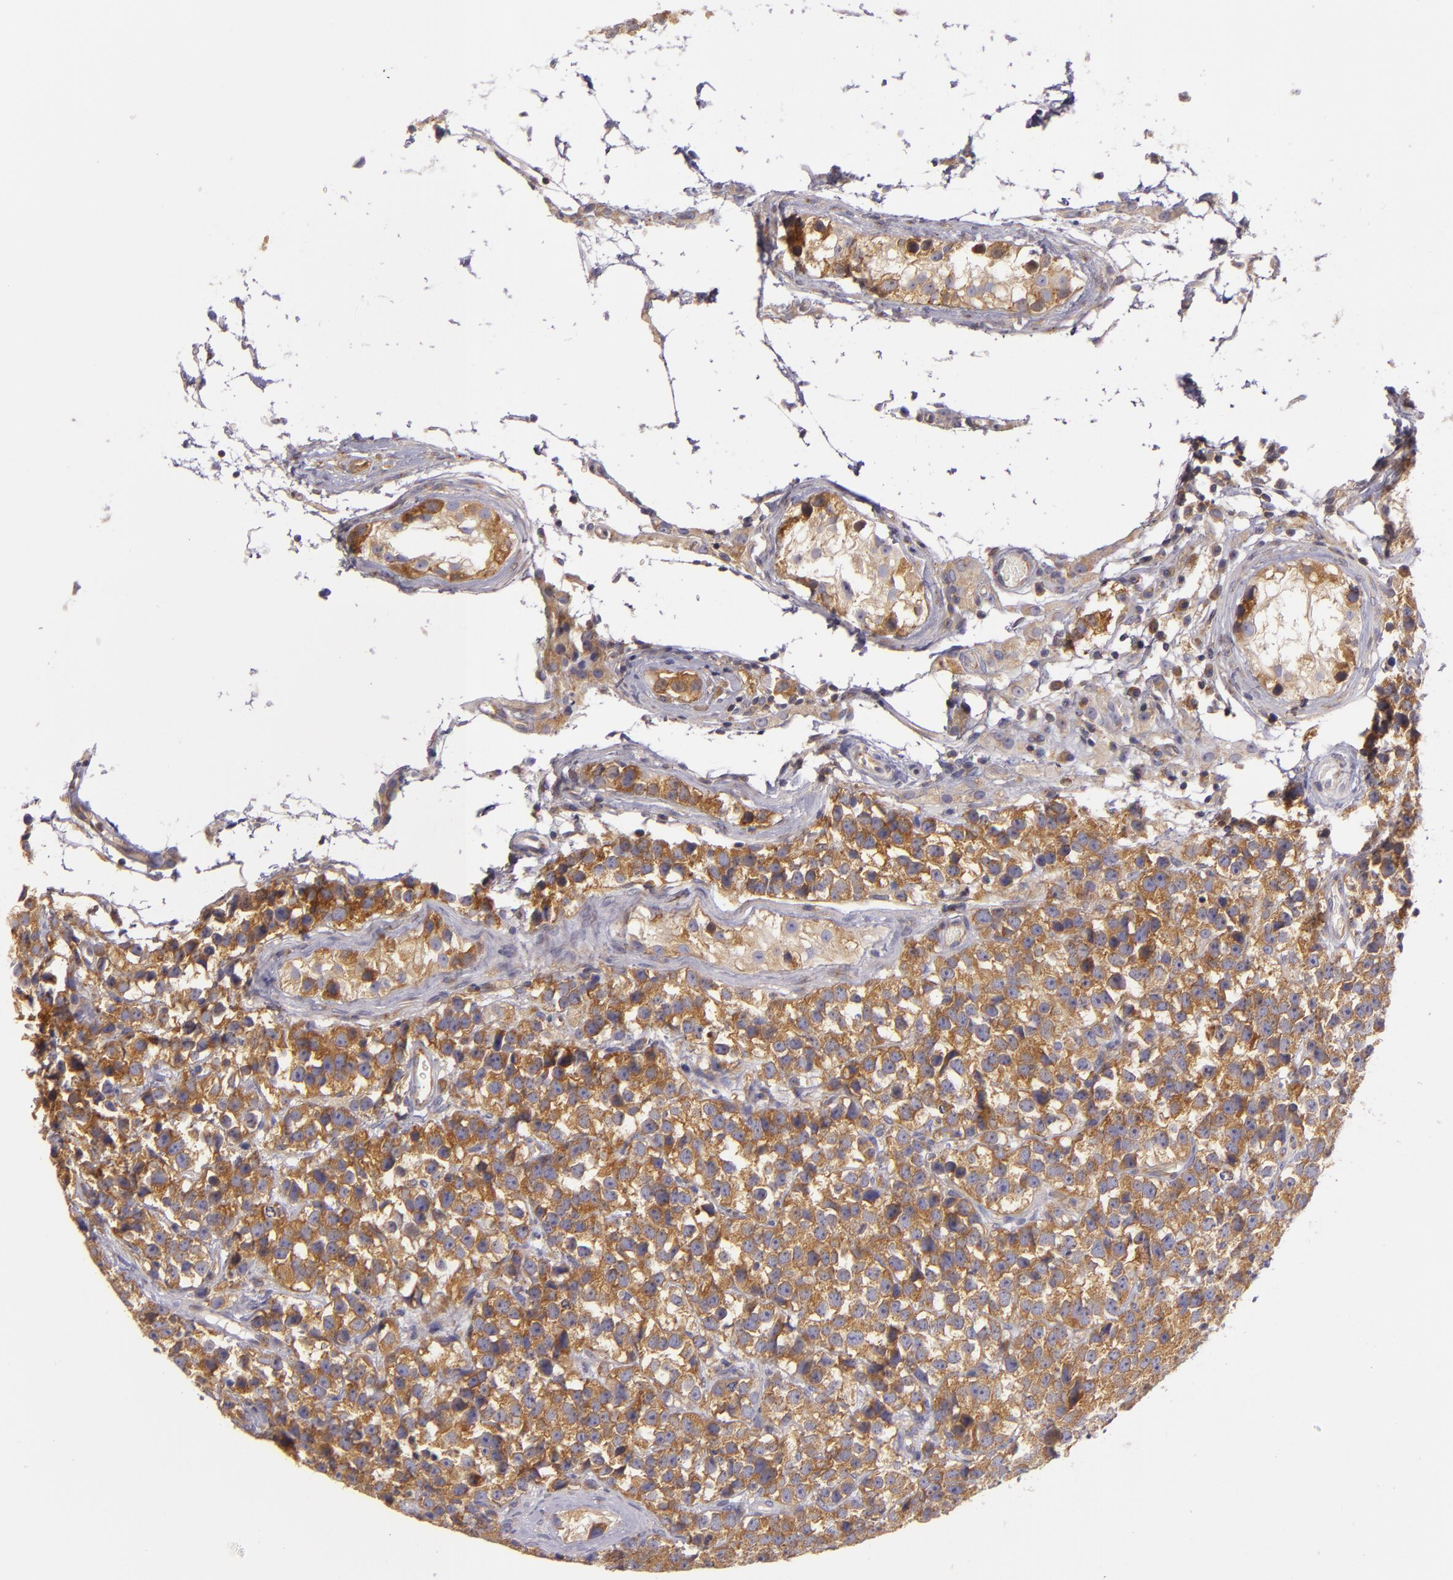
{"staining": {"intensity": "strong", "quantity": "25%-75%", "location": "cytoplasmic/membranous"}, "tissue": "testis cancer", "cell_type": "Tumor cells", "image_type": "cancer", "snomed": [{"axis": "morphology", "description": "Seminoma, NOS"}, {"axis": "topography", "description": "Testis"}], "caption": "A histopathology image showing strong cytoplasmic/membranous expression in approximately 25%-75% of tumor cells in seminoma (testis), as visualized by brown immunohistochemical staining.", "gene": "UPF3B", "patient": {"sex": "male", "age": 25}}